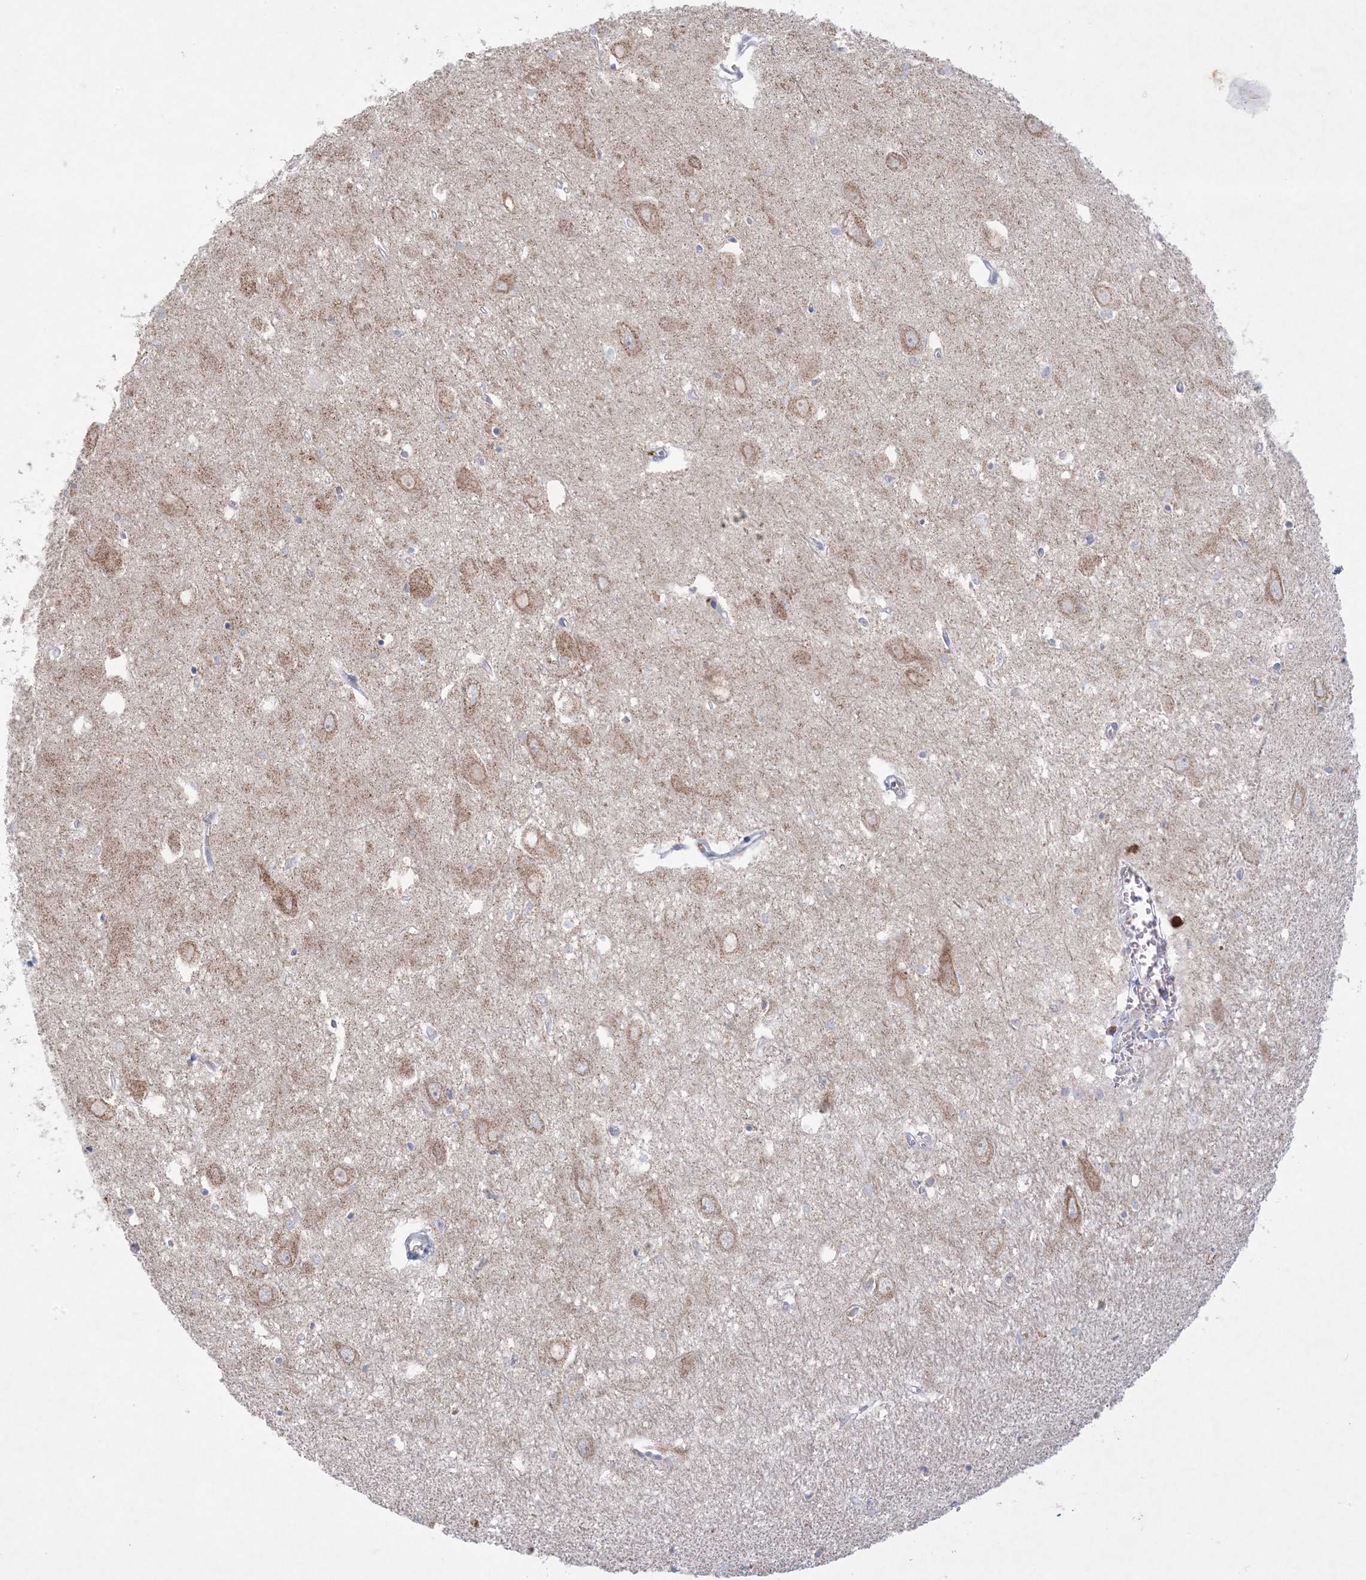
{"staining": {"intensity": "negative", "quantity": "none", "location": "none"}, "tissue": "hippocampus", "cell_type": "Glial cells", "image_type": "normal", "snomed": [{"axis": "morphology", "description": "Normal tissue, NOS"}, {"axis": "topography", "description": "Hippocampus"}], "caption": "The histopathology image reveals no staining of glial cells in normal hippocampus.", "gene": "KCTD6", "patient": {"sex": "female", "age": 64}}